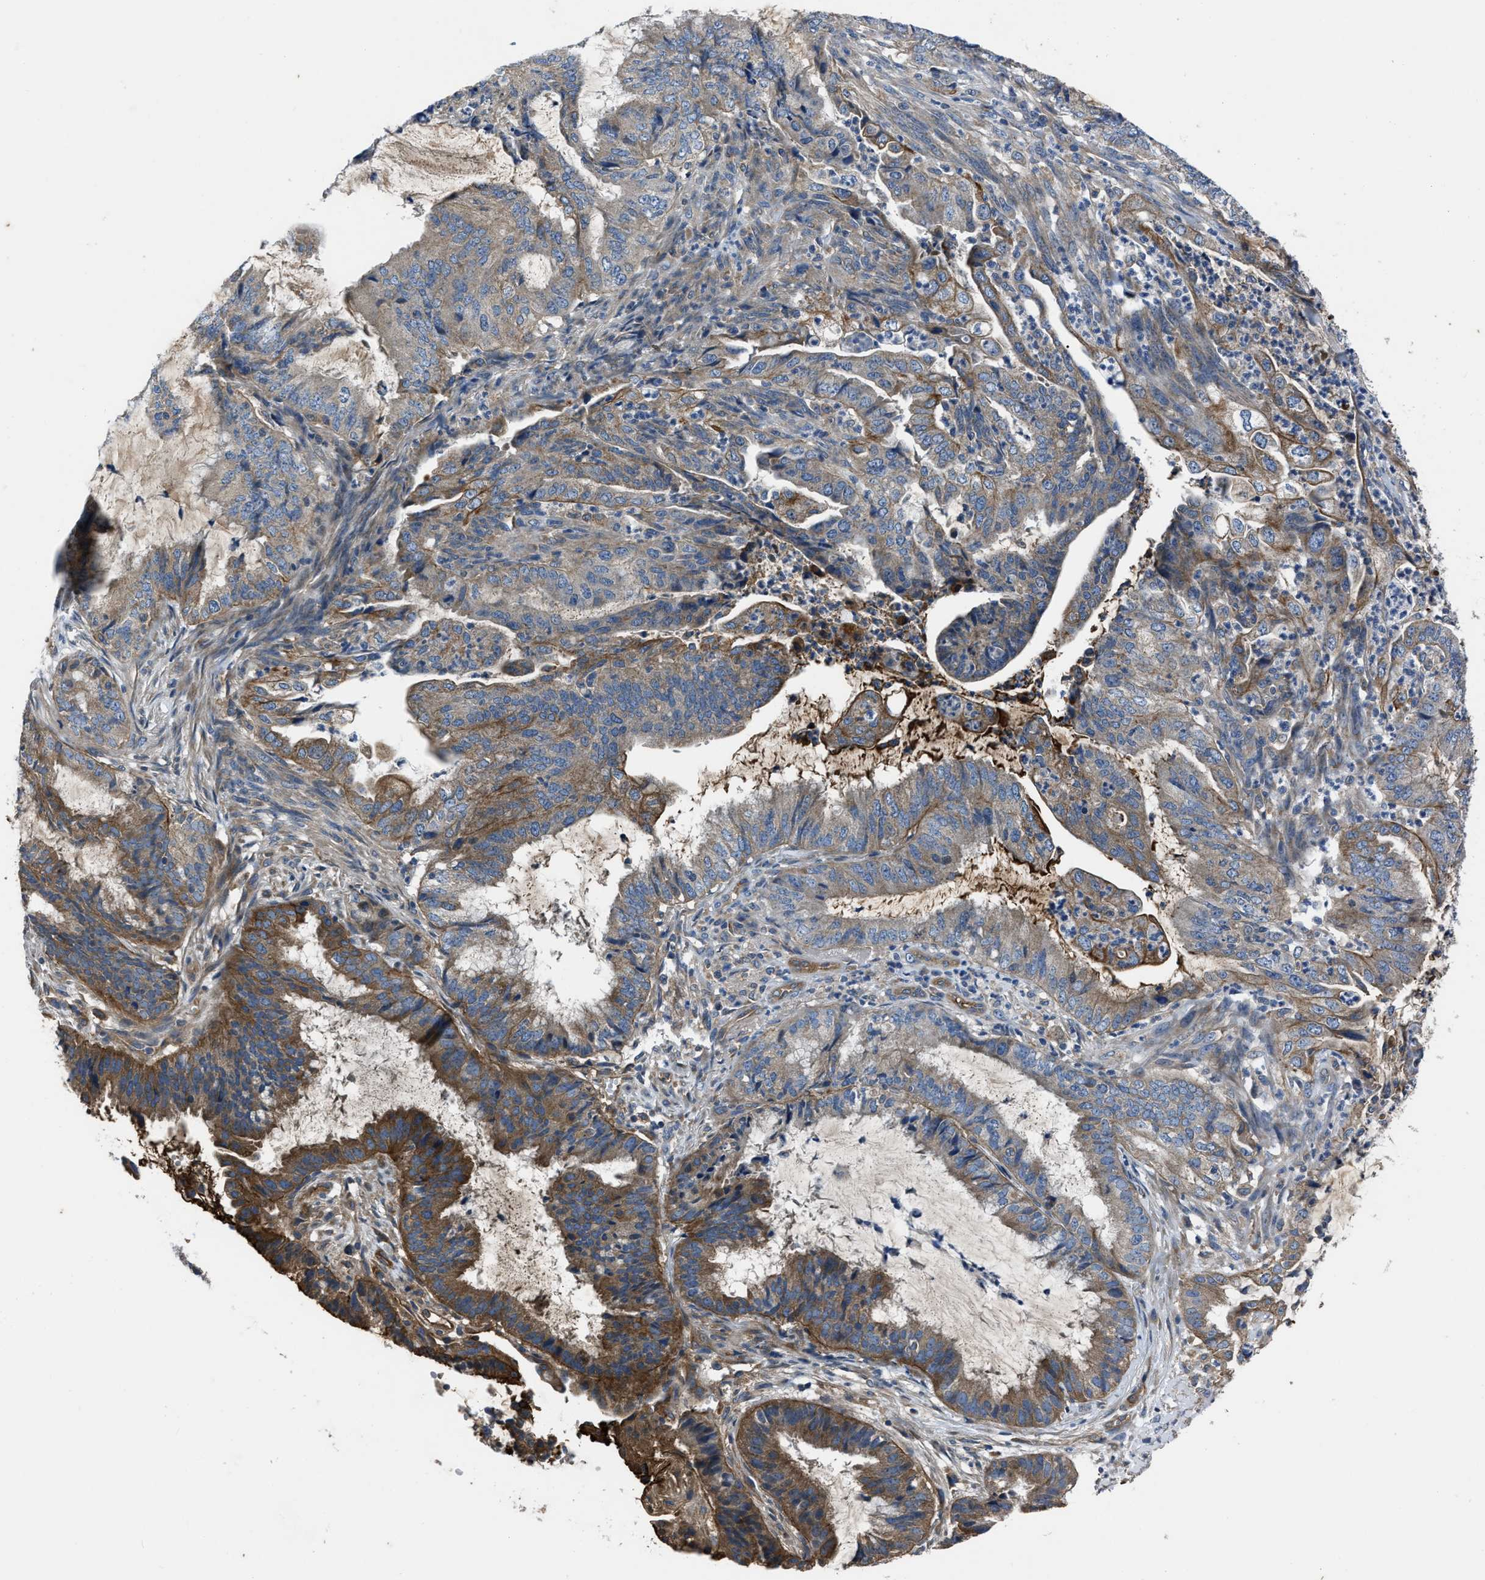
{"staining": {"intensity": "moderate", "quantity": "25%-75%", "location": "cytoplasmic/membranous"}, "tissue": "endometrial cancer", "cell_type": "Tumor cells", "image_type": "cancer", "snomed": [{"axis": "morphology", "description": "Adenocarcinoma, NOS"}, {"axis": "topography", "description": "Endometrium"}], "caption": "This is a histology image of immunohistochemistry staining of endometrial adenocarcinoma, which shows moderate staining in the cytoplasmic/membranous of tumor cells.", "gene": "ERC1", "patient": {"sex": "female", "age": 51}}